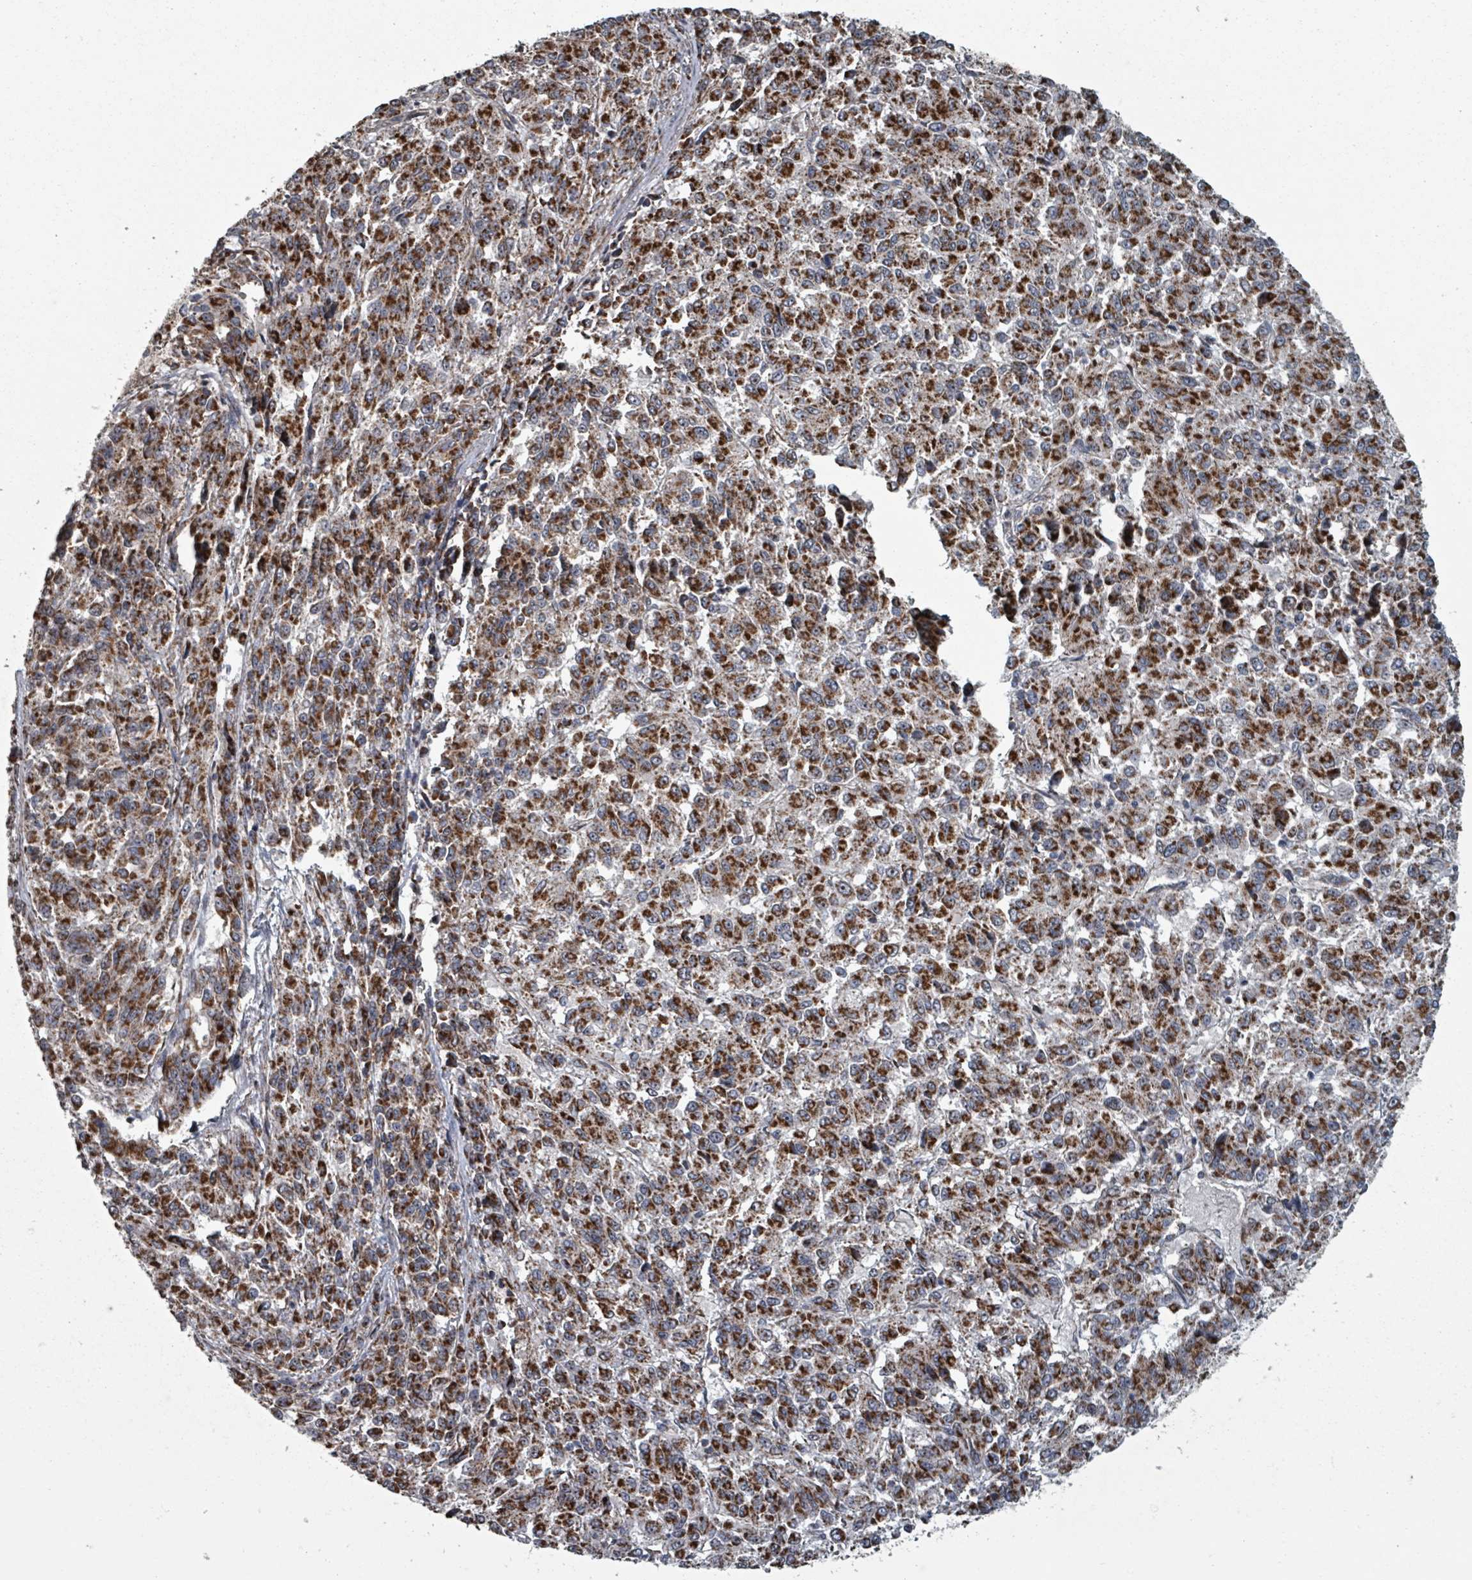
{"staining": {"intensity": "strong", "quantity": ">75%", "location": "cytoplasmic/membranous"}, "tissue": "melanoma", "cell_type": "Tumor cells", "image_type": "cancer", "snomed": [{"axis": "morphology", "description": "Malignant melanoma, Metastatic site"}, {"axis": "topography", "description": "Lung"}], "caption": "Melanoma was stained to show a protein in brown. There is high levels of strong cytoplasmic/membranous staining in approximately >75% of tumor cells.", "gene": "MRPL4", "patient": {"sex": "male", "age": 64}}